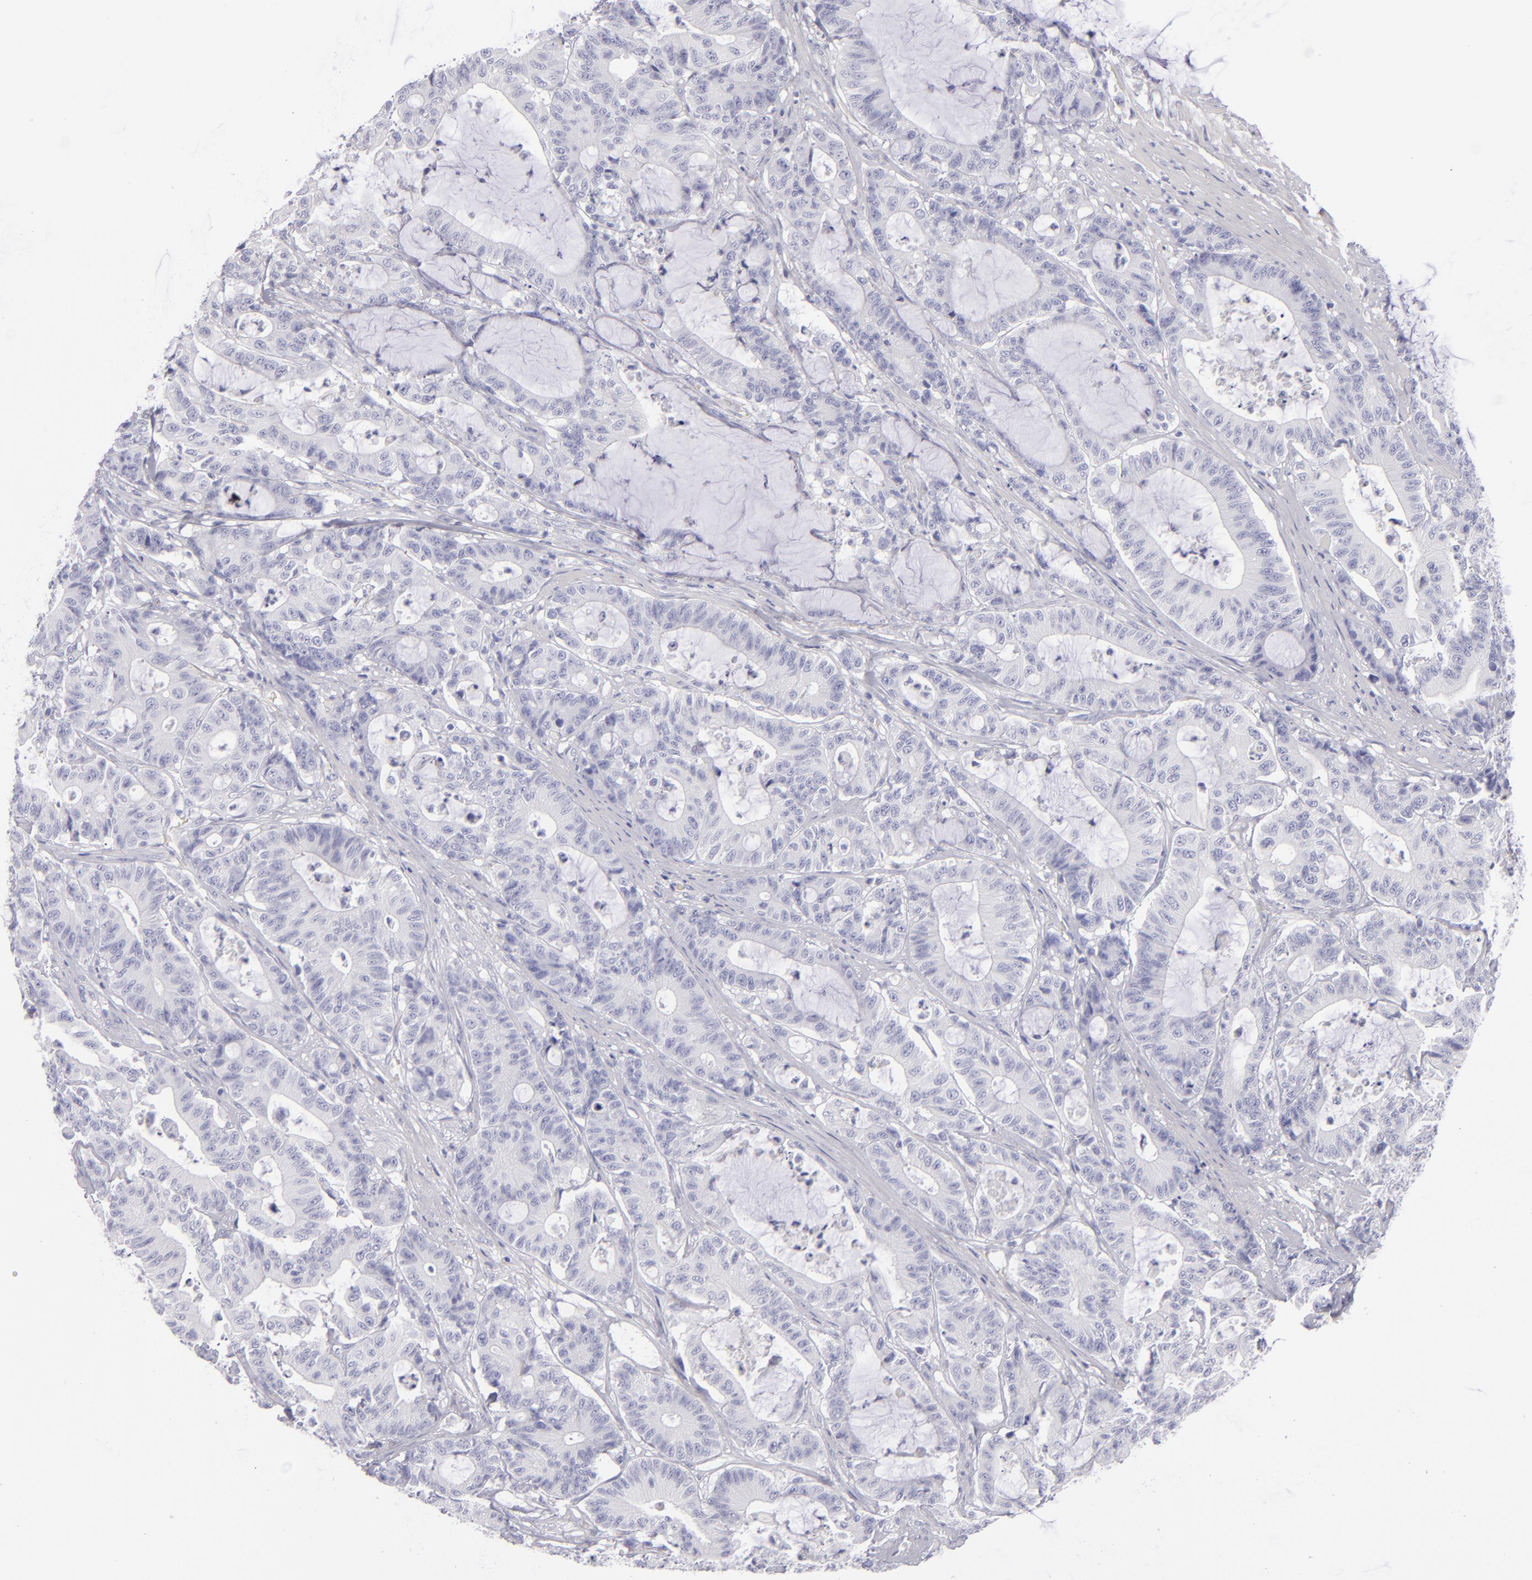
{"staining": {"intensity": "negative", "quantity": "none", "location": "none"}, "tissue": "colorectal cancer", "cell_type": "Tumor cells", "image_type": "cancer", "snomed": [{"axis": "morphology", "description": "Adenocarcinoma, NOS"}, {"axis": "topography", "description": "Colon"}], "caption": "High power microscopy image of an IHC image of colorectal cancer (adenocarcinoma), revealing no significant positivity in tumor cells.", "gene": "CD22", "patient": {"sex": "female", "age": 84}}